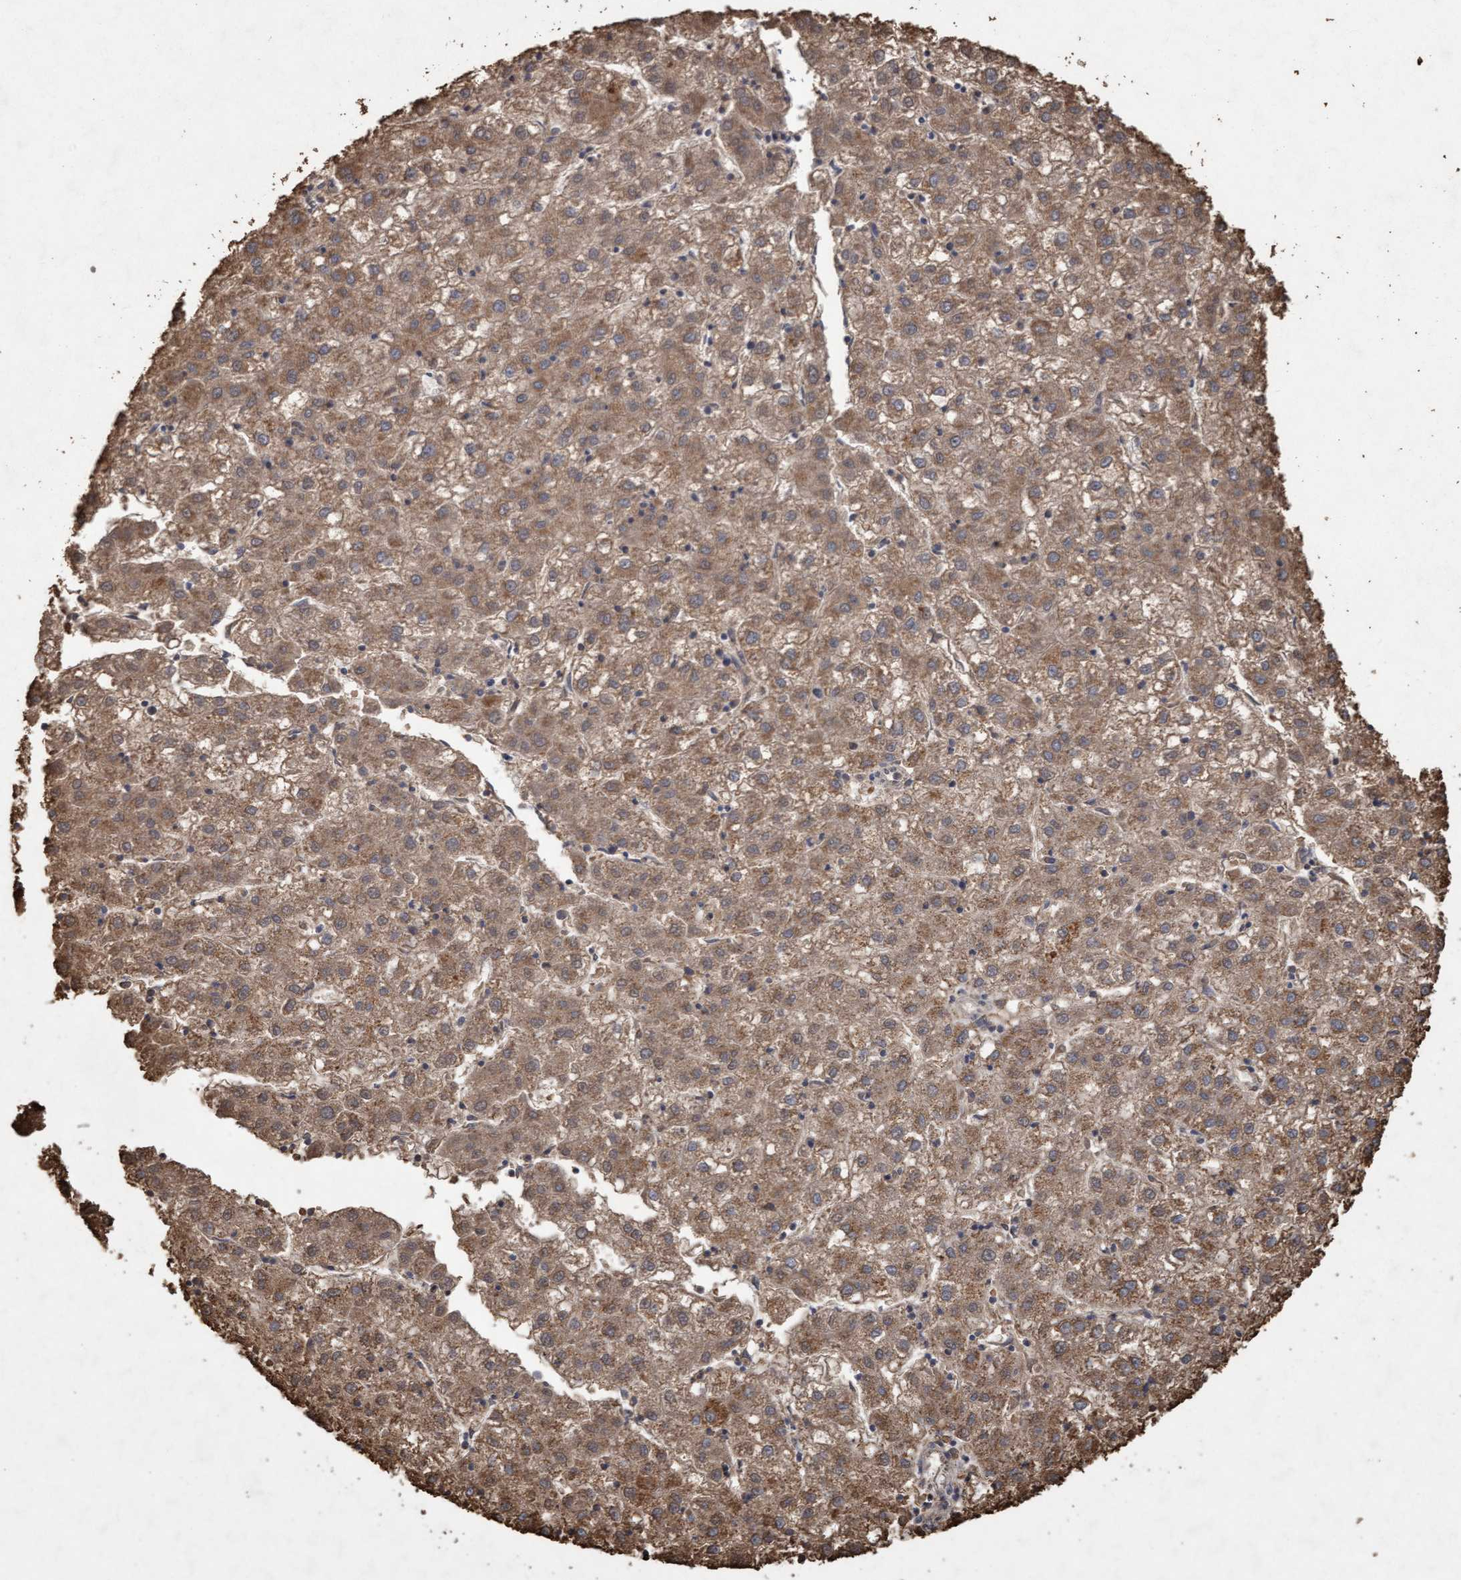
{"staining": {"intensity": "moderate", "quantity": ">75%", "location": "cytoplasmic/membranous"}, "tissue": "liver cancer", "cell_type": "Tumor cells", "image_type": "cancer", "snomed": [{"axis": "morphology", "description": "Carcinoma, Hepatocellular, NOS"}, {"axis": "topography", "description": "Liver"}], "caption": "Protein analysis of liver hepatocellular carcinoma tissue shows moderate cytoplasmic/membranous staining in approximately >75% of tumor cells.", "gene": "VSIG8", "patient": {"sex": "male", "age": 72}}